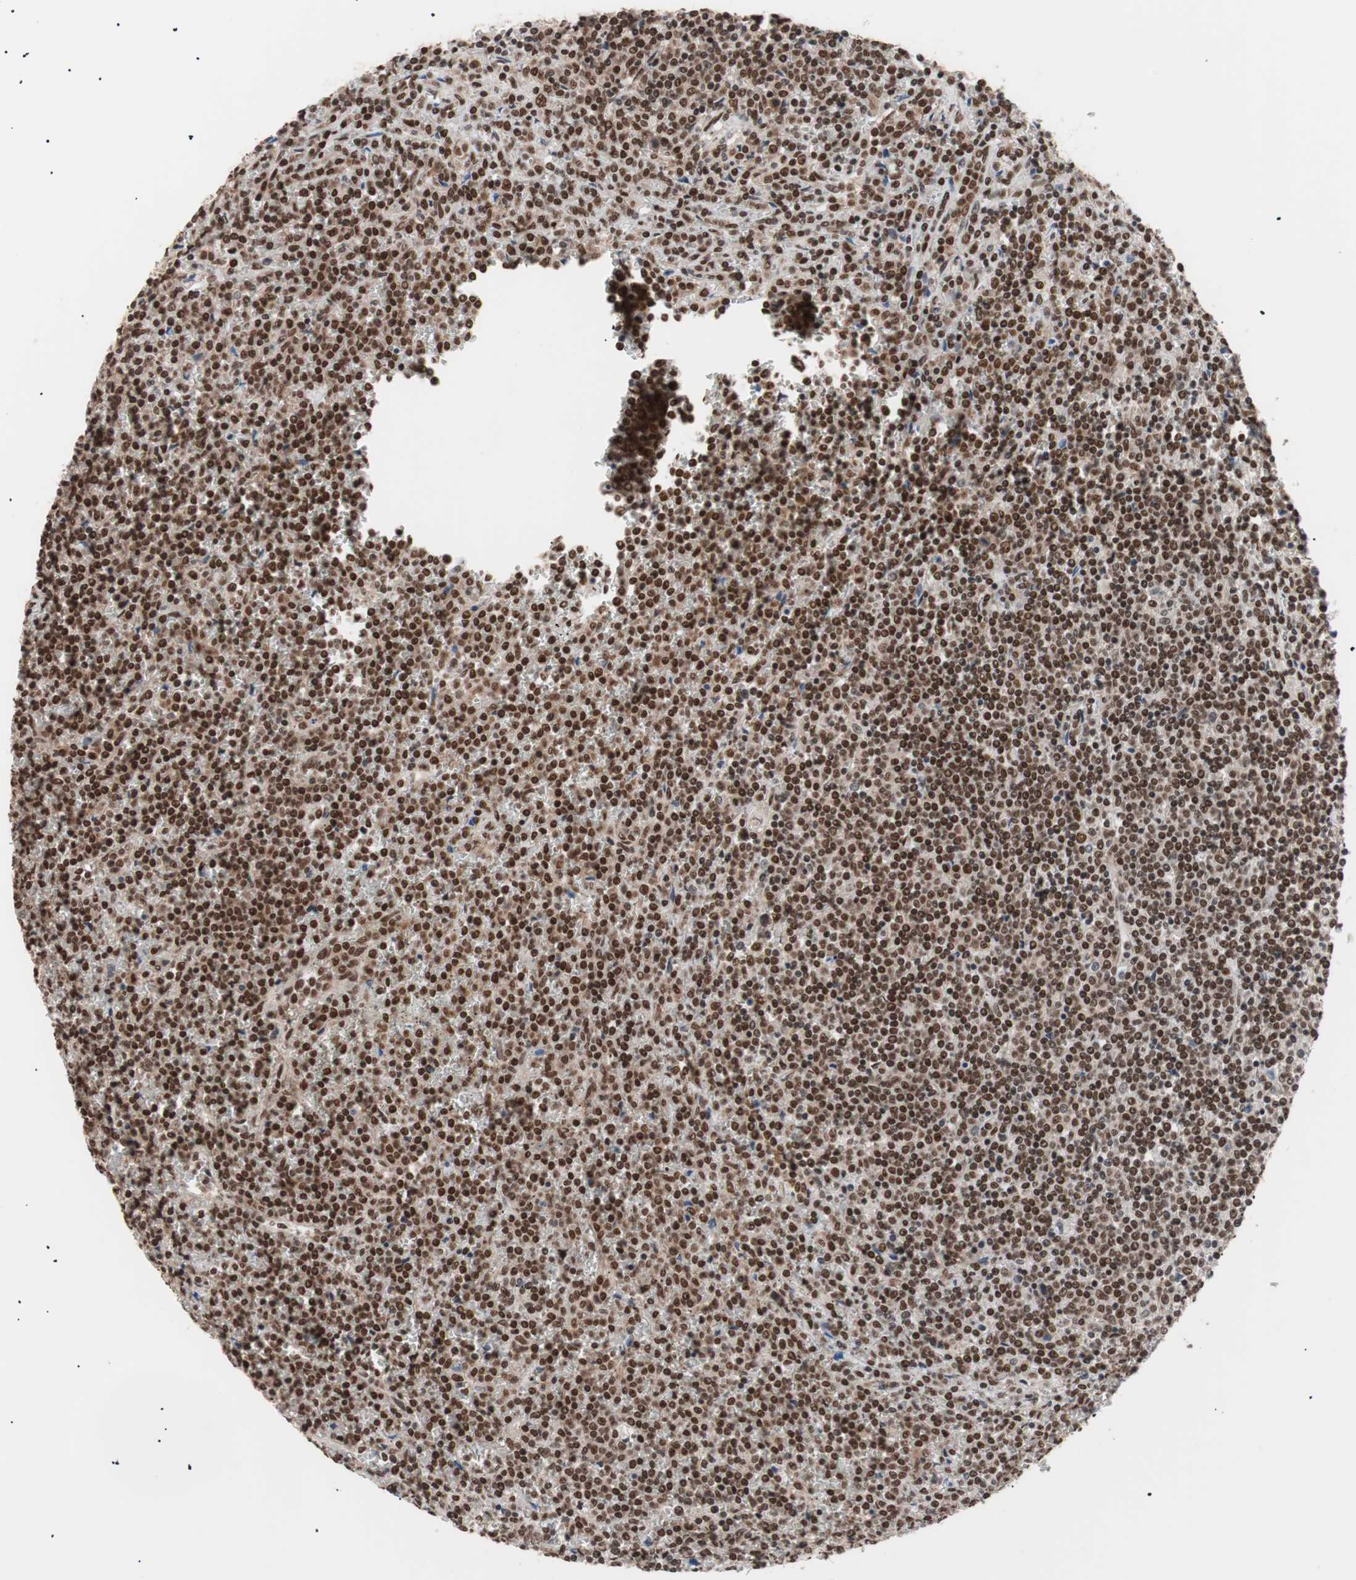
{"staining": {"intensity": "strong", "quantity": ">75%", "location": "nuclear"}, "tissue": "lymphoma", "cell_type": "Tumor cells", "image_type": "cancer", "snomed": [{"axis": "morphology", "description": "Malignant lymphoma, non-Hodgkin's type, Low grade"}, {"axis": "topography", "description": "Spleen"}], "caption": "Immunohistochemical staining of malignant lymphoma, non-Hodgkin's type (low-grade) displays strong nuclear protein positivity in about >75% of tumor cells.", "gene": "CHAMP1", "patient": {"sex": "female", "age": 19}}